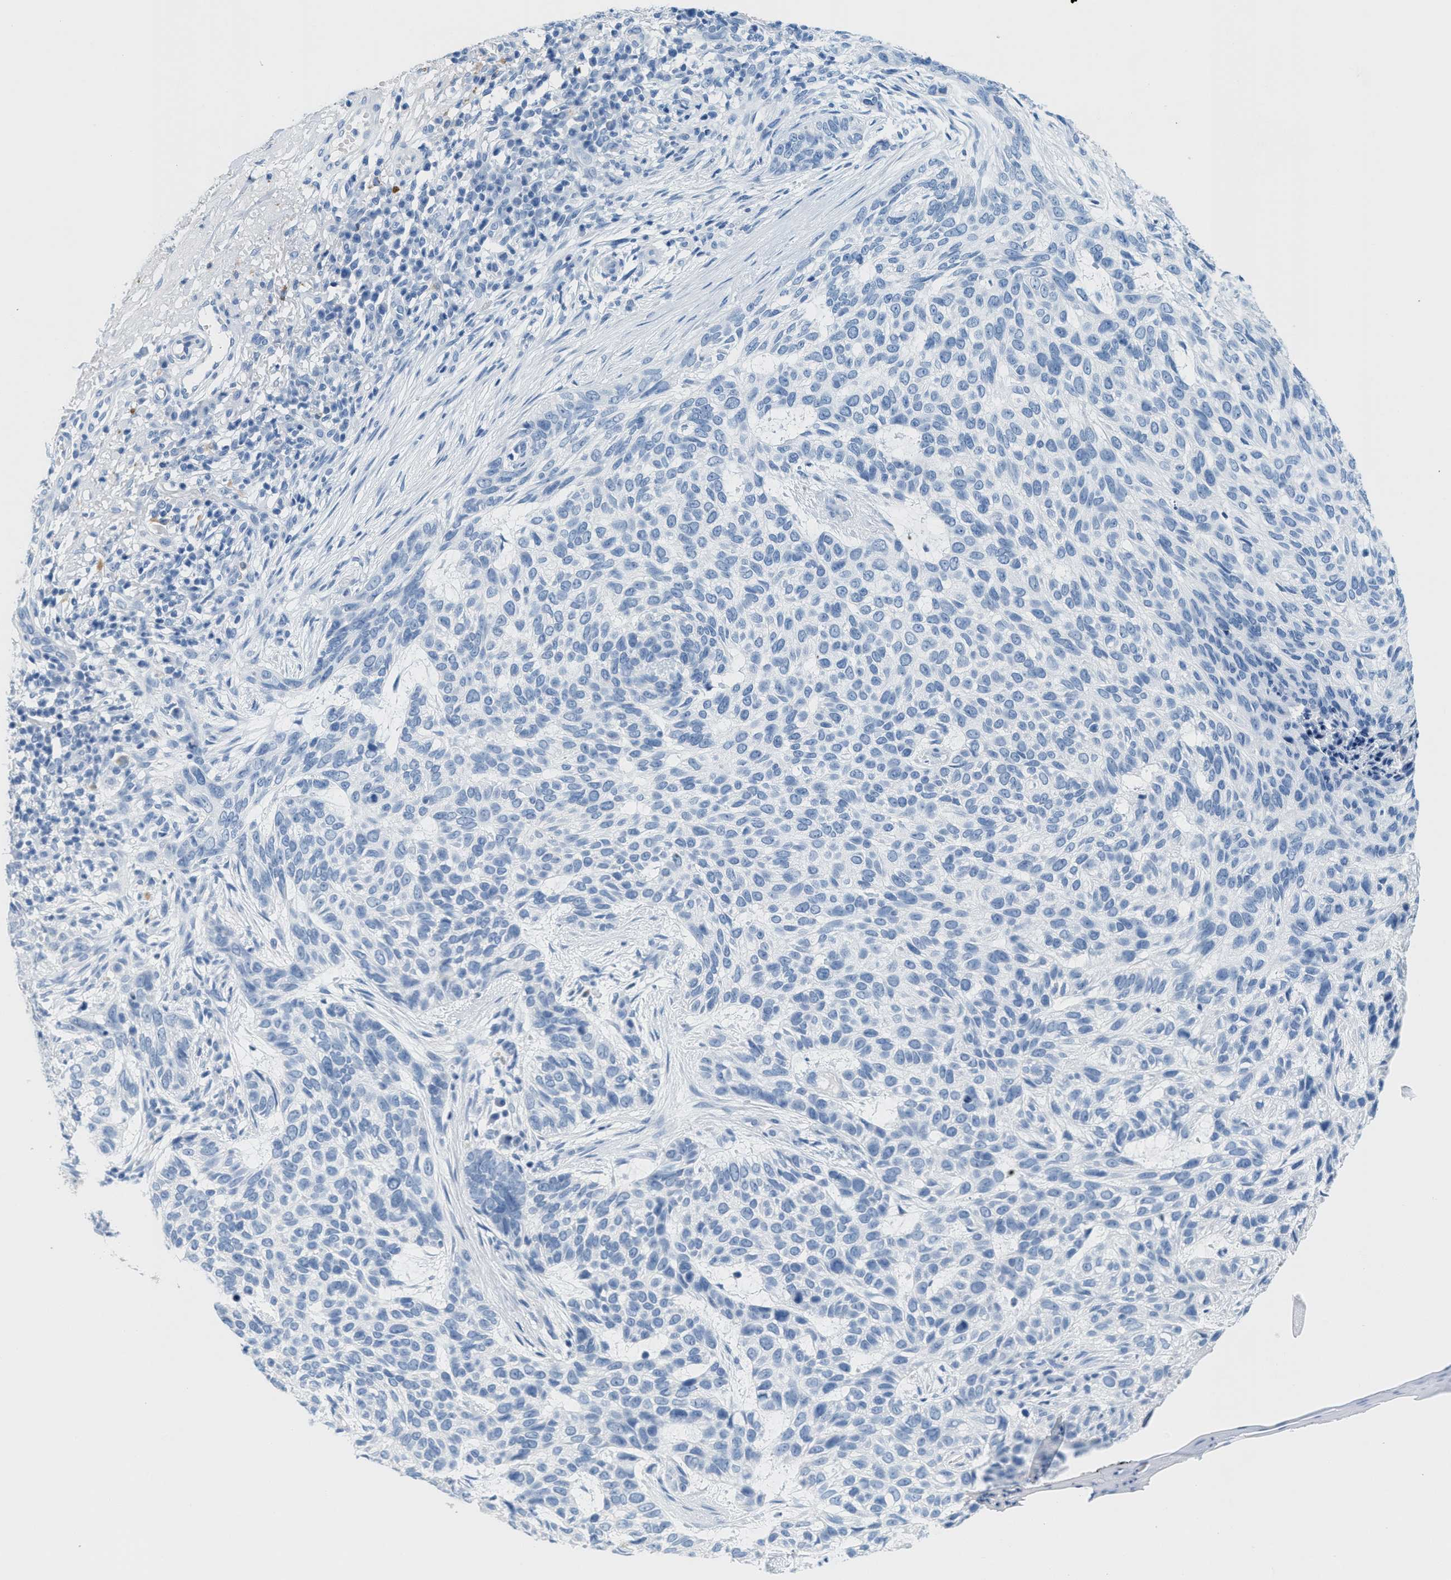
{"staining": {"intensity": "negative", "quantity": "none", "location": "none"}, "tissue": "skin cancer", "cell_type": "Tumor cells", "image_type": "cancer", "snomed": [{"axis": "morphology", "description": "Basal cell carcinoma"}, {"axis": "topography", "description": "Skin"}], "caption": "Tumor cells are negative for brown protein staining in skin cancer (basal cell carcinoma). The staining is performed using DAB (3,3'-diaminobenzidine) brown chromogen with nuclei counter-stained in using hematoxylin.", "gene": "GPM6A", "patient": {"sex": "female", "age": 64}}